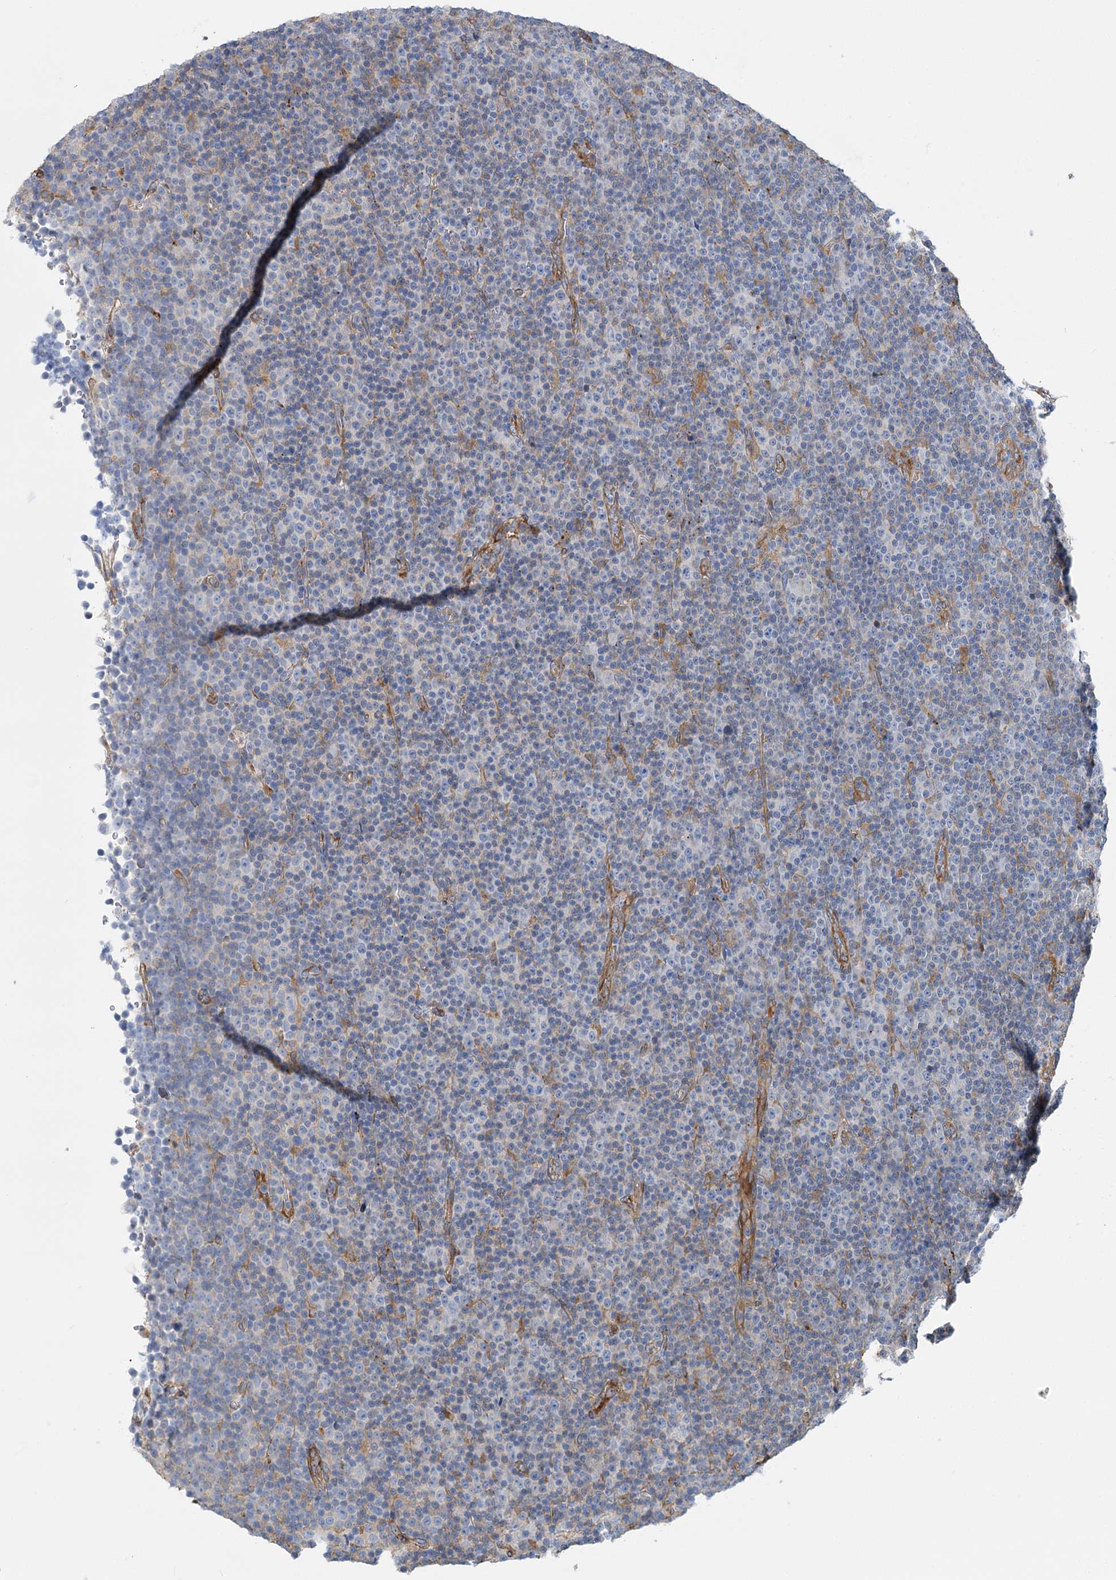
{"staining": {"intensity": "negative", "quantity": "none", "location": "none"}, "tissue": "lymphoma", "cell_type": "Tumor cells", "image_type": "cancer", "snomed": [{"axis": "morphology", "description": "Malignant lymphoma, non-Hodgkin's type, Low grade"}, {"axis": "topography", "description": "Lymph node"}], "caption": "The histopathology image demonstrates no staining of tumor cells in lymphoma. The staining was performed using DAB to visualize the protein expression in brown, while the nuclei were stained in blue with hematoxylin (Magnification: 20x).", "gene": "GUSB", "patient": {"sex": "female", "age": 67}}